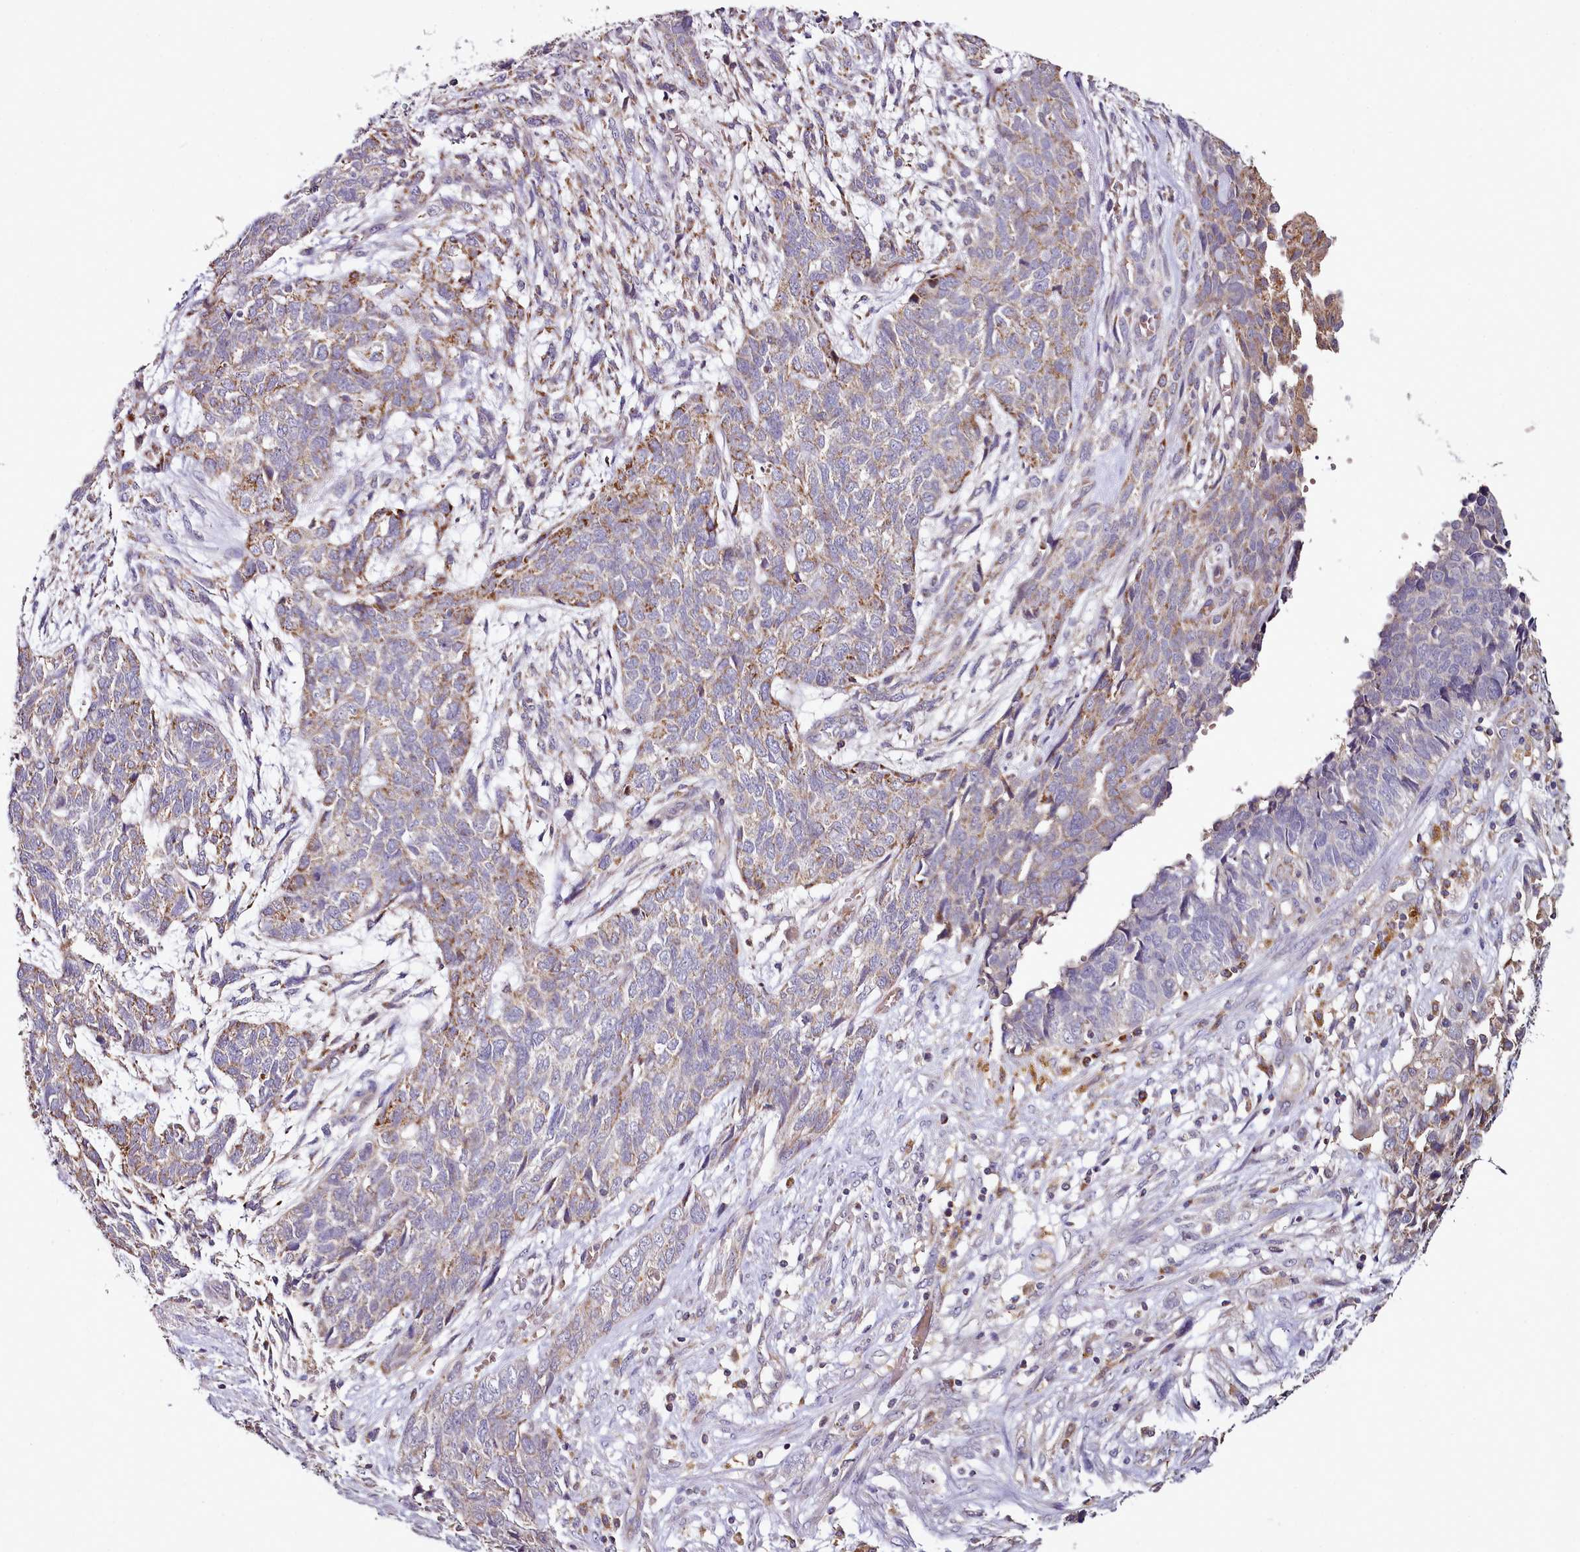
{"staining": {"intensity": "moderate", "quantity": "25%-75%", "location": "cytoplasmic/membranous"}, "tissue": "cervical cancer", "cell_type": "Tumor cells", "image_type": "cancer", "snomed": [{"axis": "morphology", "description": "Squamous cell carcinoma, NOS"}, {"axis": "topography", "description": "Cervix"}], "caption": "High-power microscopy captured an immunohistochemistry (IHC) micrograph of cervical squamous cell carcinoma, revealing moderate cytoplasmic/membranous positivity in about 25%-75% of tumor cells.", "gene": "ACSS1", "patient": {"sex": "female", "age": 63}}